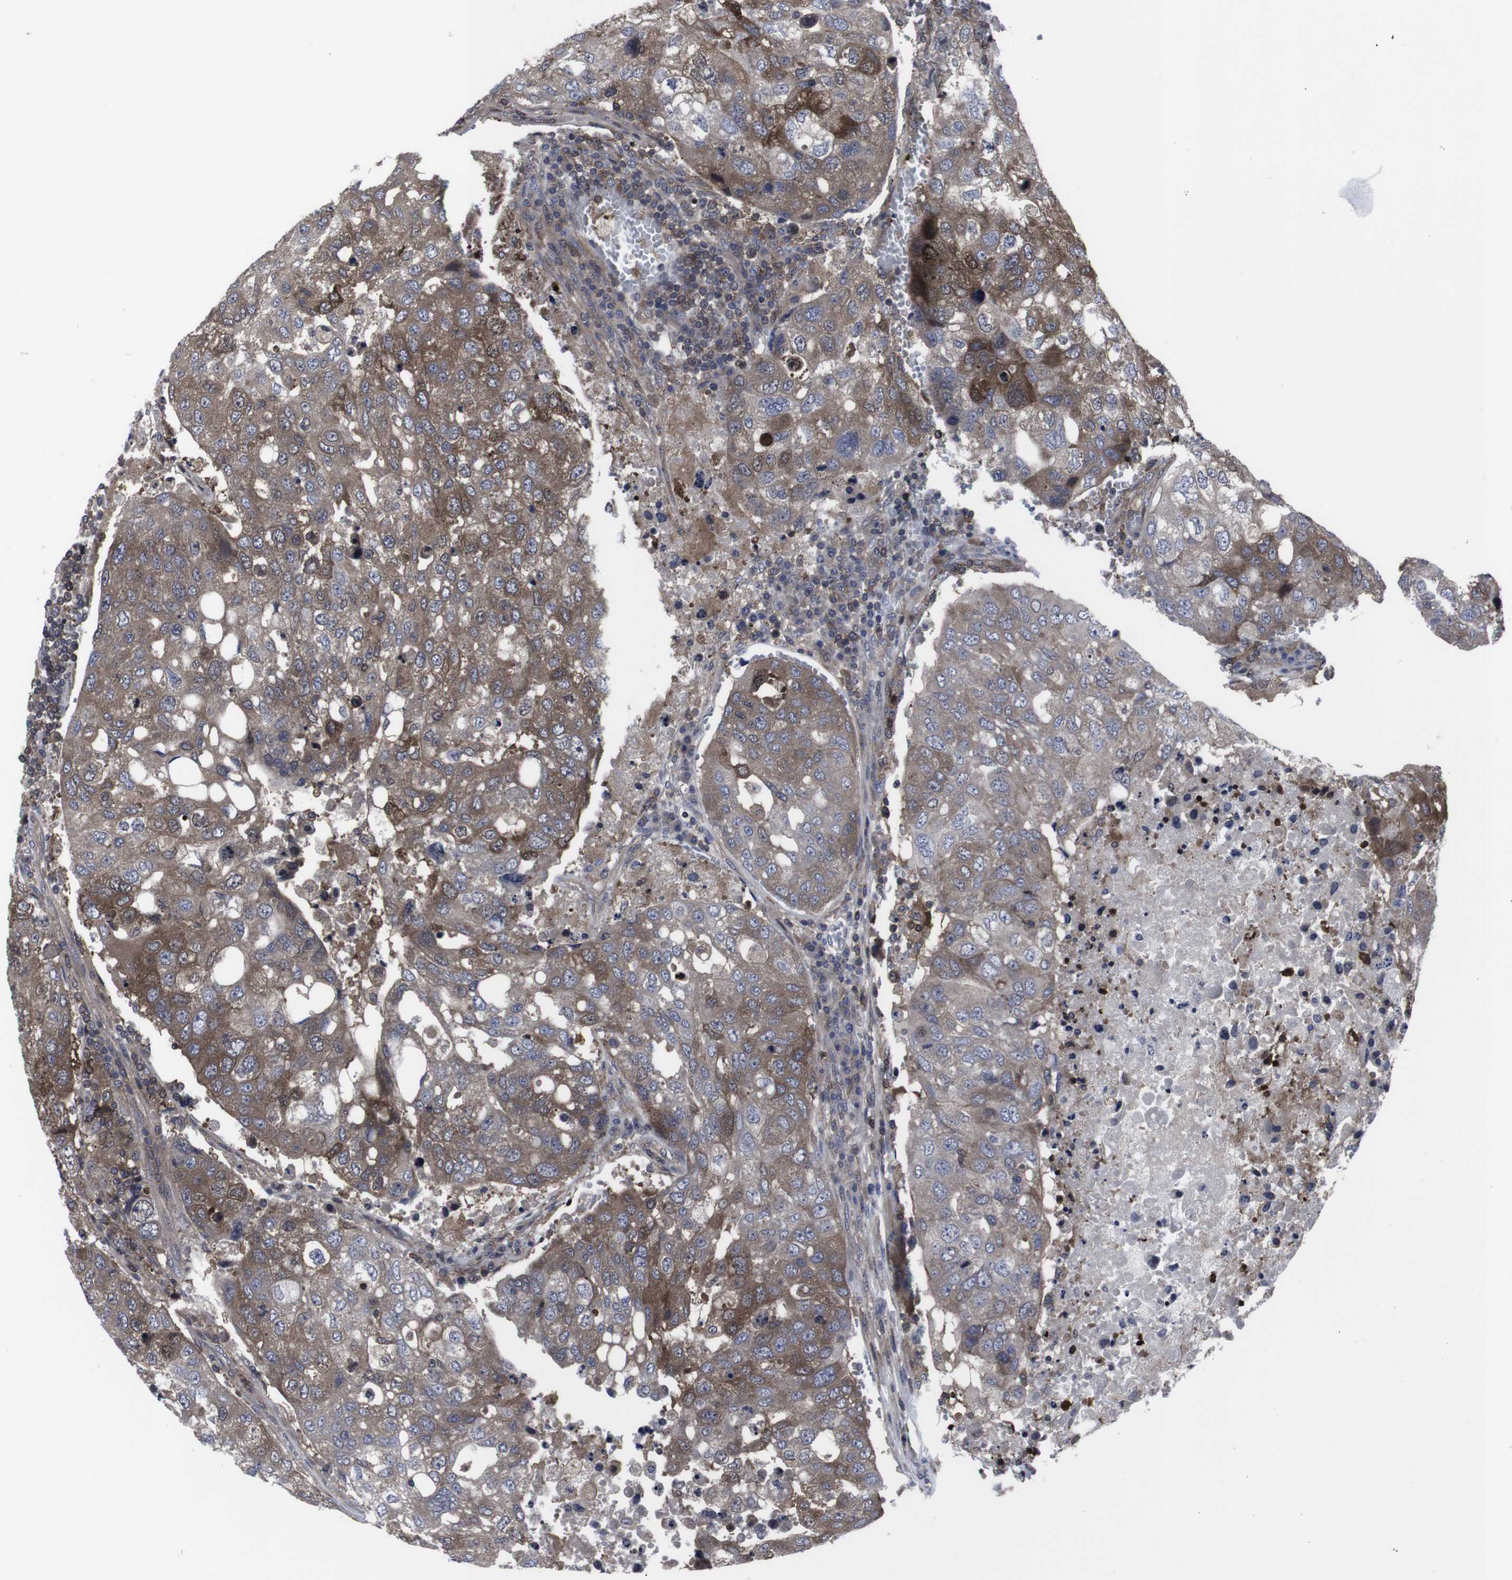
{"staining": {"intensity": "moderate", "quantity": ">75%", "location": "cytoplasmic/membranous"}, "tissue": "urothelial cancer", "cell_type": "Tumor cells", "image_type": "cancer", "snomed": [{"axis": "morphology", "description": "Urothelial carcinoma, High grade"}, {"axis": "topography", "description": "Lymph node"}, {"axis": "topography", "description": "Urinary bladder"}], "caption": "Moderate cytoplasmic/membranous positivity for a protein is appreciated in approximately >75% of tumor cells of urothelial cancer using immunohistochemistry (IHC).", "gene": "HPRT1", "patient": {"sex": "male", "age": 51}}